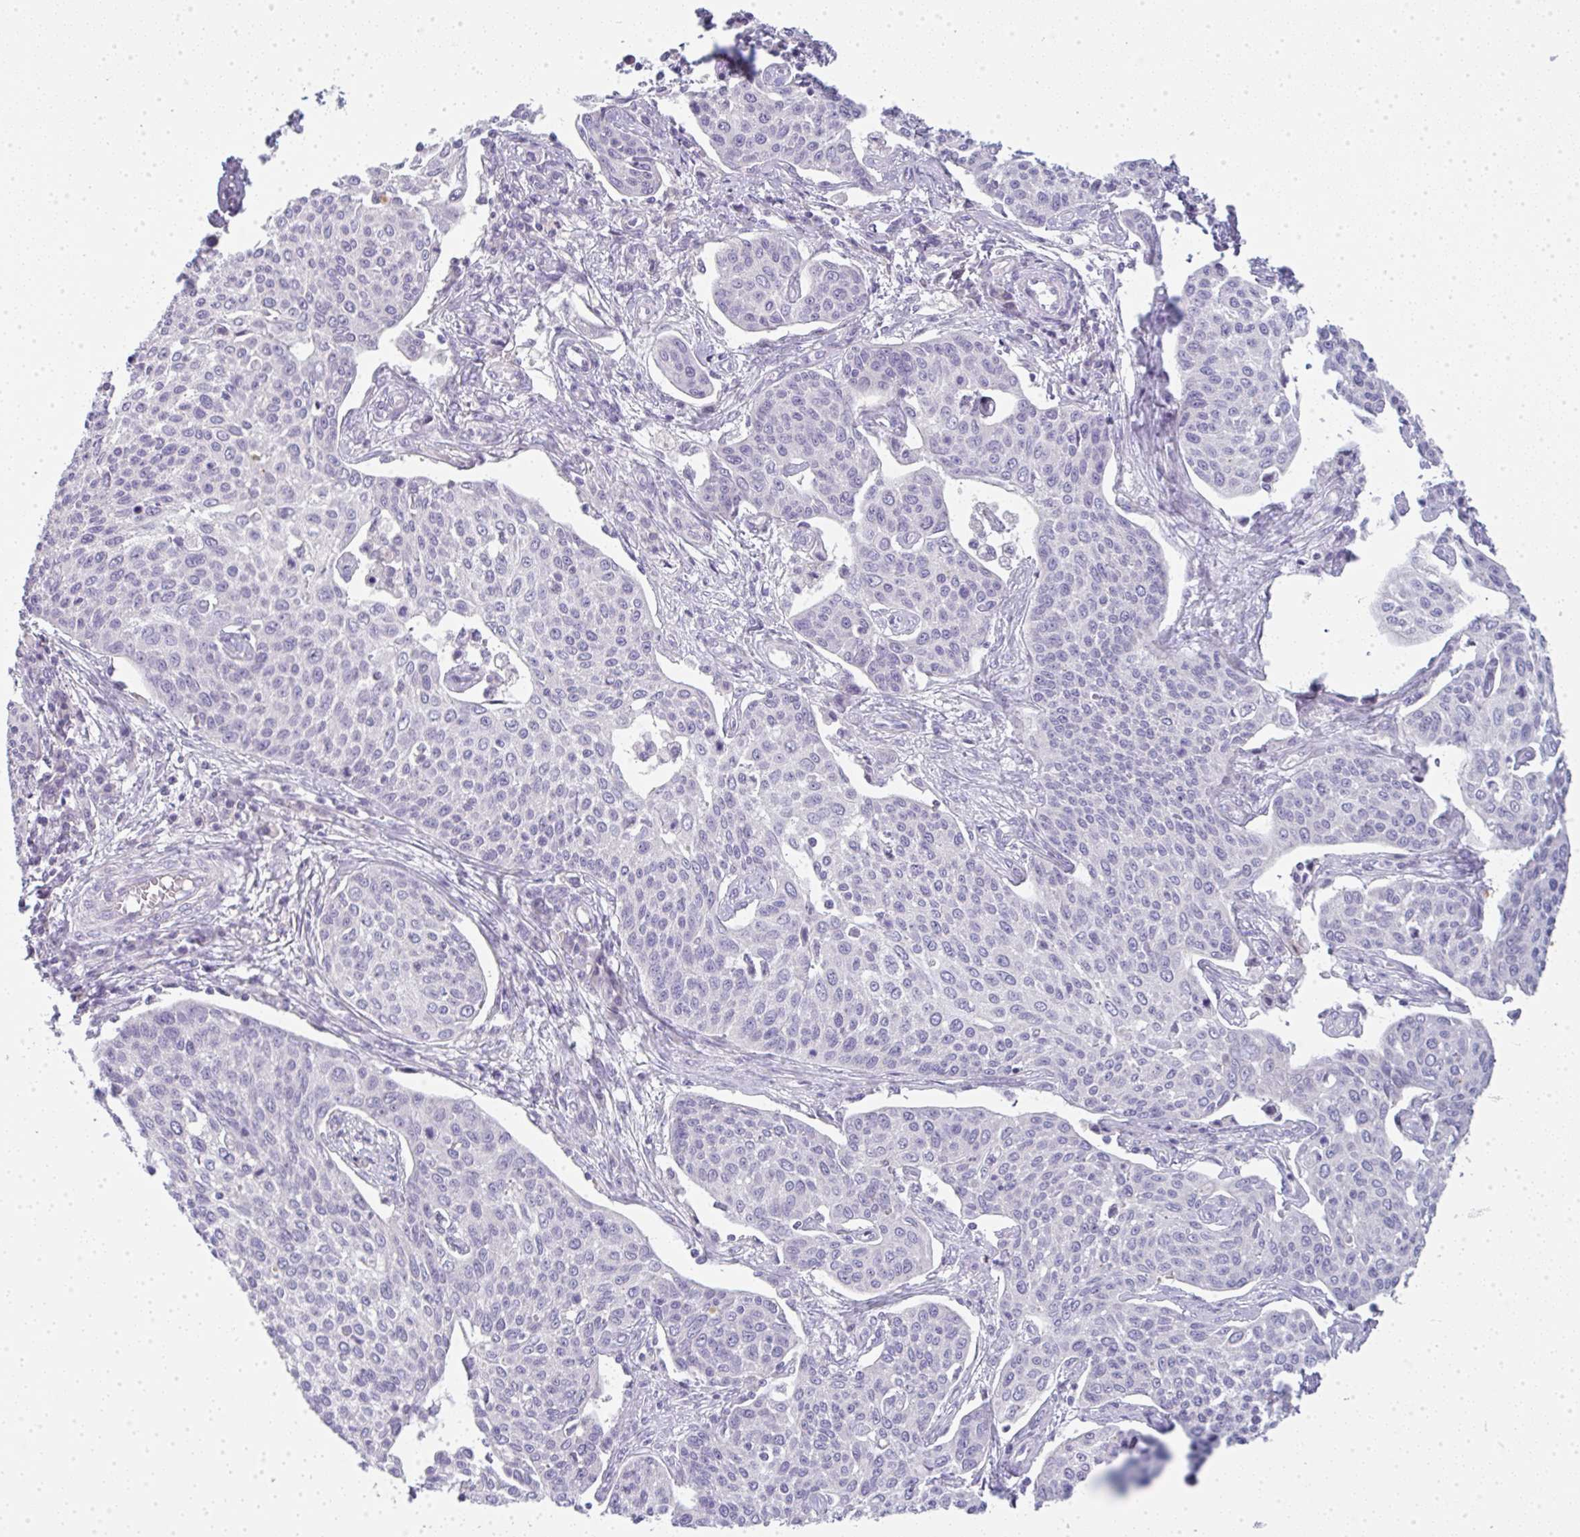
{"staining": {"intensity": "negative", "quantity": "none", "location": "none"}, "tissue": "cervical cancer", "cell_type": "Tumor cells", "image_type": "cancer", "snomed": [{"axis": "morphology", "description": "Squamous cell carcinoma, NOS"}, {"axis": "topography", "description": "Cervix"}], "caption": "There is no significant staining in tumor cells of cervical squamous cell carcinoma.", "gene": "LPAR4", "patient": {"sex": "female", "age": 34}}